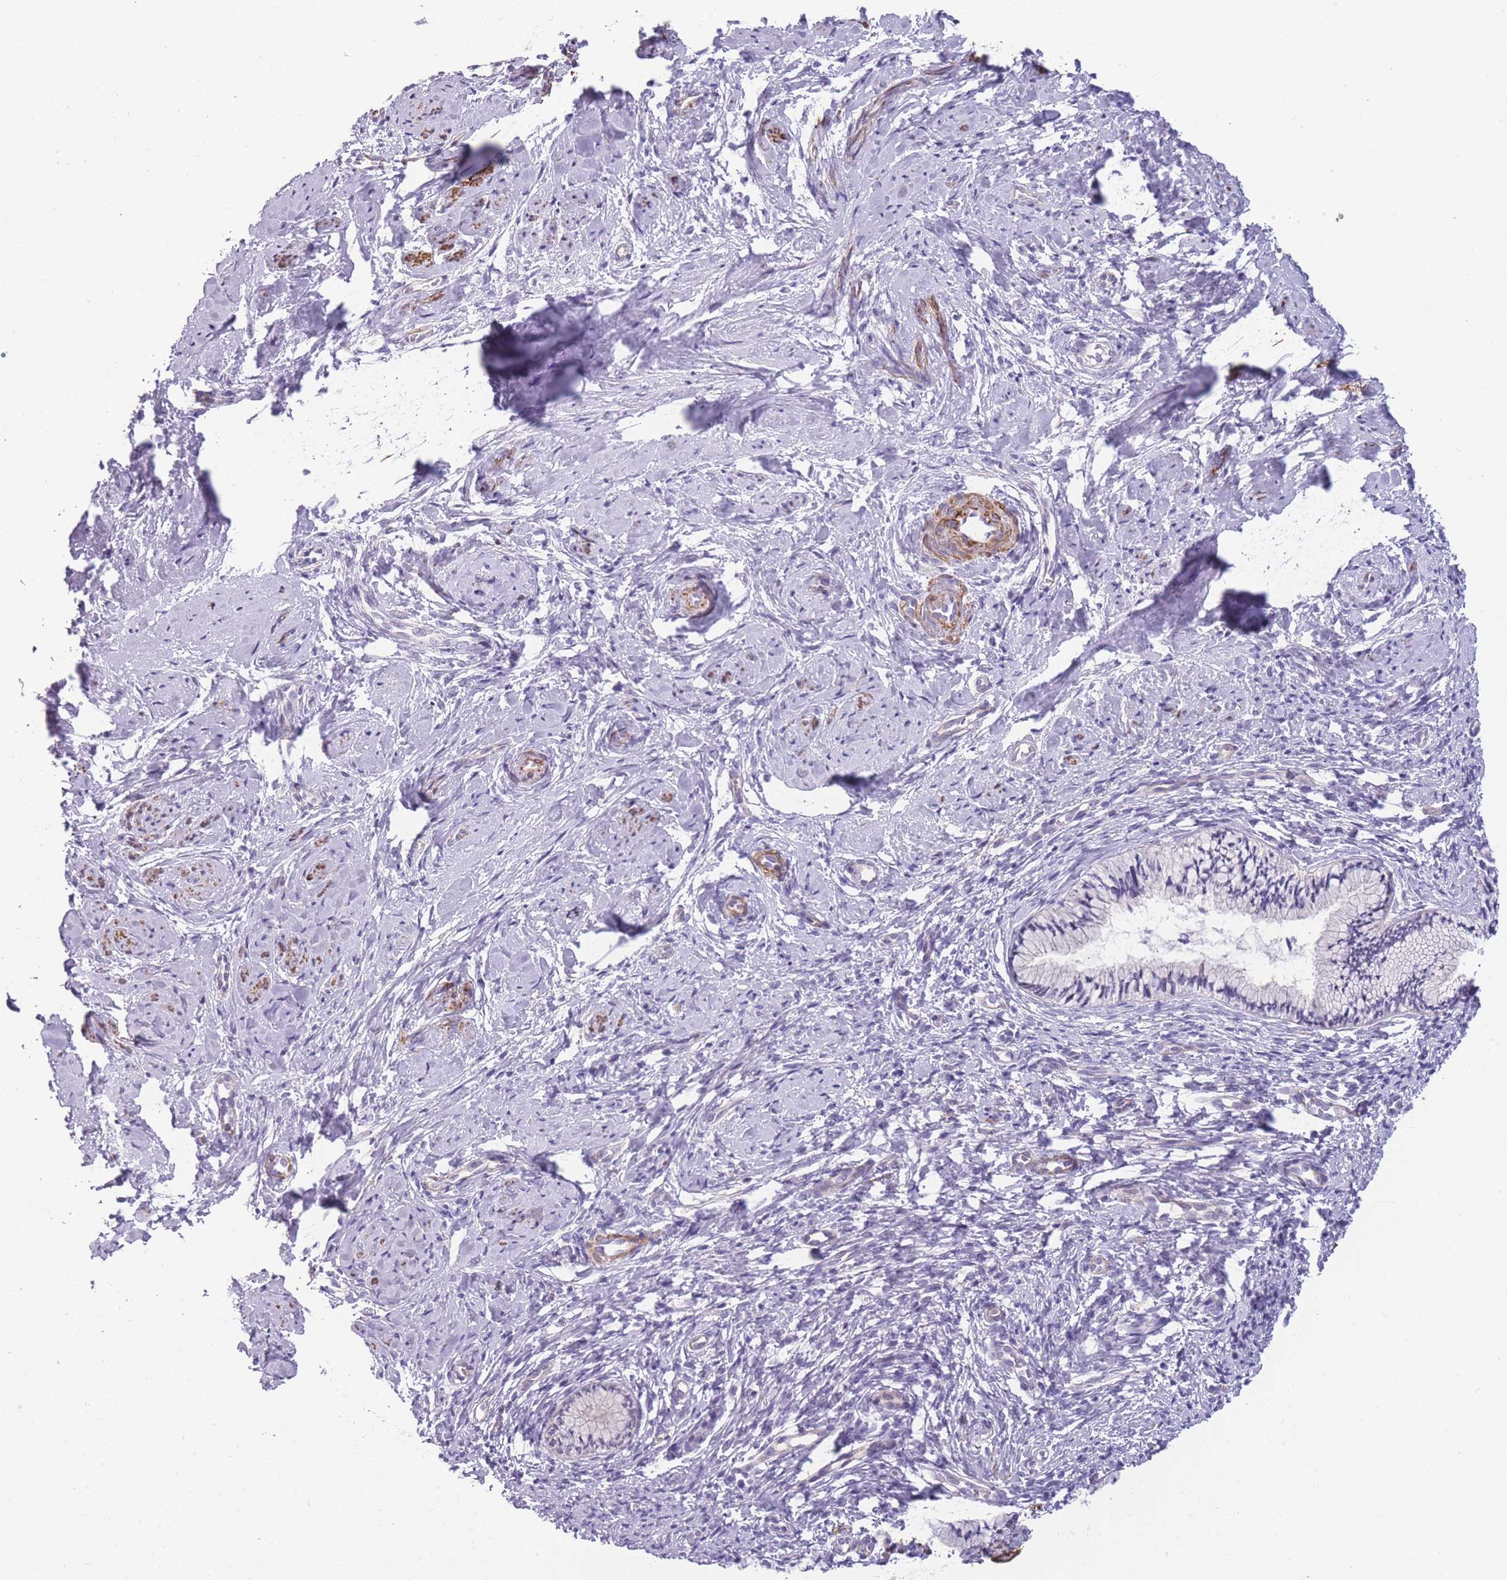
{"staining": {"intensity": "negative", "quantity": "none", "location": "none"}, "tissue": "cervix", "cell_type": "Glandular cells", "image_type": "normal", "snomed": [{"axis": "morphology", "description": "Normal tissue, NOS"}, {"axis": "topography", "description": "Cervix"}], "caption": "Micrograph shows no significant protein positivity in glandular cells of unremarkable cervix.", "gene": "FAM124A", "patient": {"sex": "female", "age": 57}}